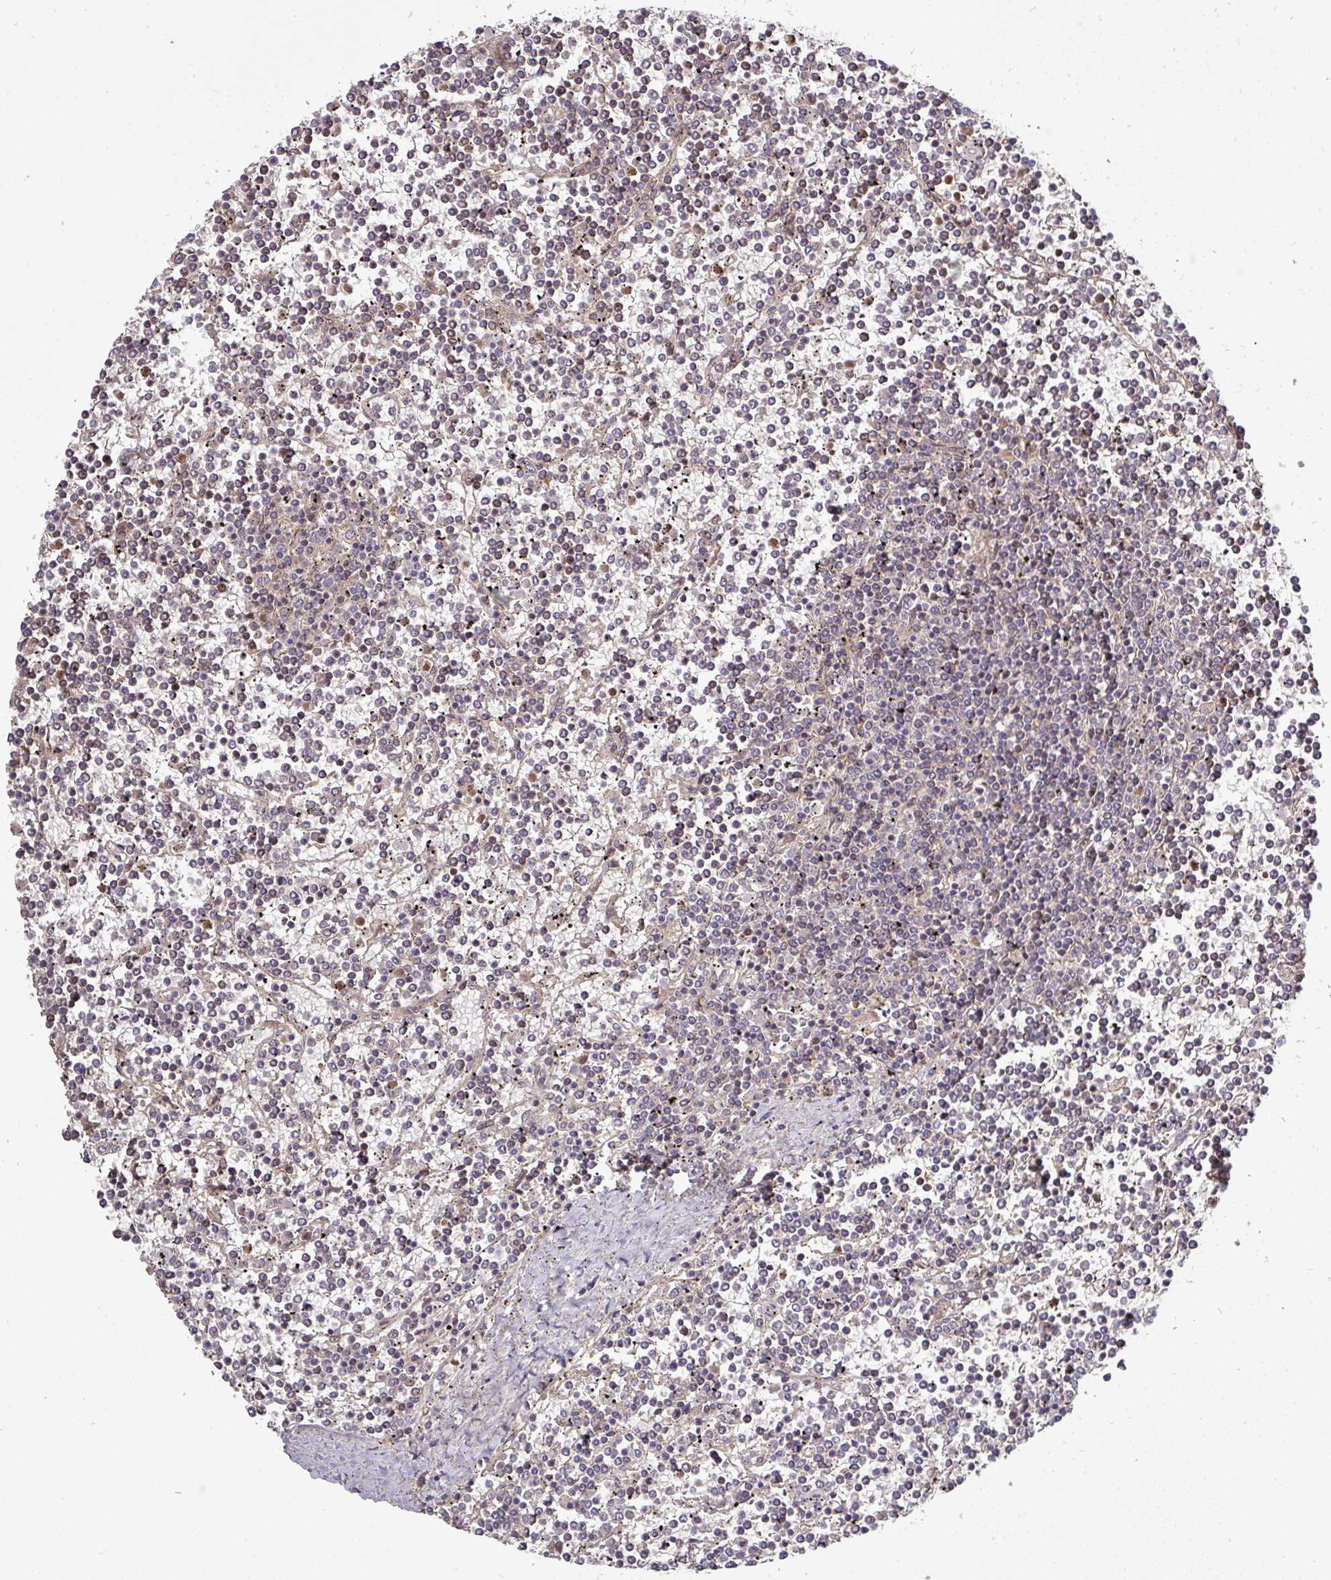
{"staining": {"intensity": "weak", "quantity": "<25%", "location": "nuclear"}, "tissue": "lymphoma", "cell_type": "Tumor cells", "image_type": "cancer", "snomed": [{"axis": "morphology", "description": "Malignant lymphoma, non-Hodgkin's type, Low grade"}, {"axis": "topography", "description": "Spleen"}], "caption": "Lymphoma was stained to show a protein in brown. There is no significant expression in tumor cells.", "gene": "CIC", "patient": {"sex": "female", "age": 19}}